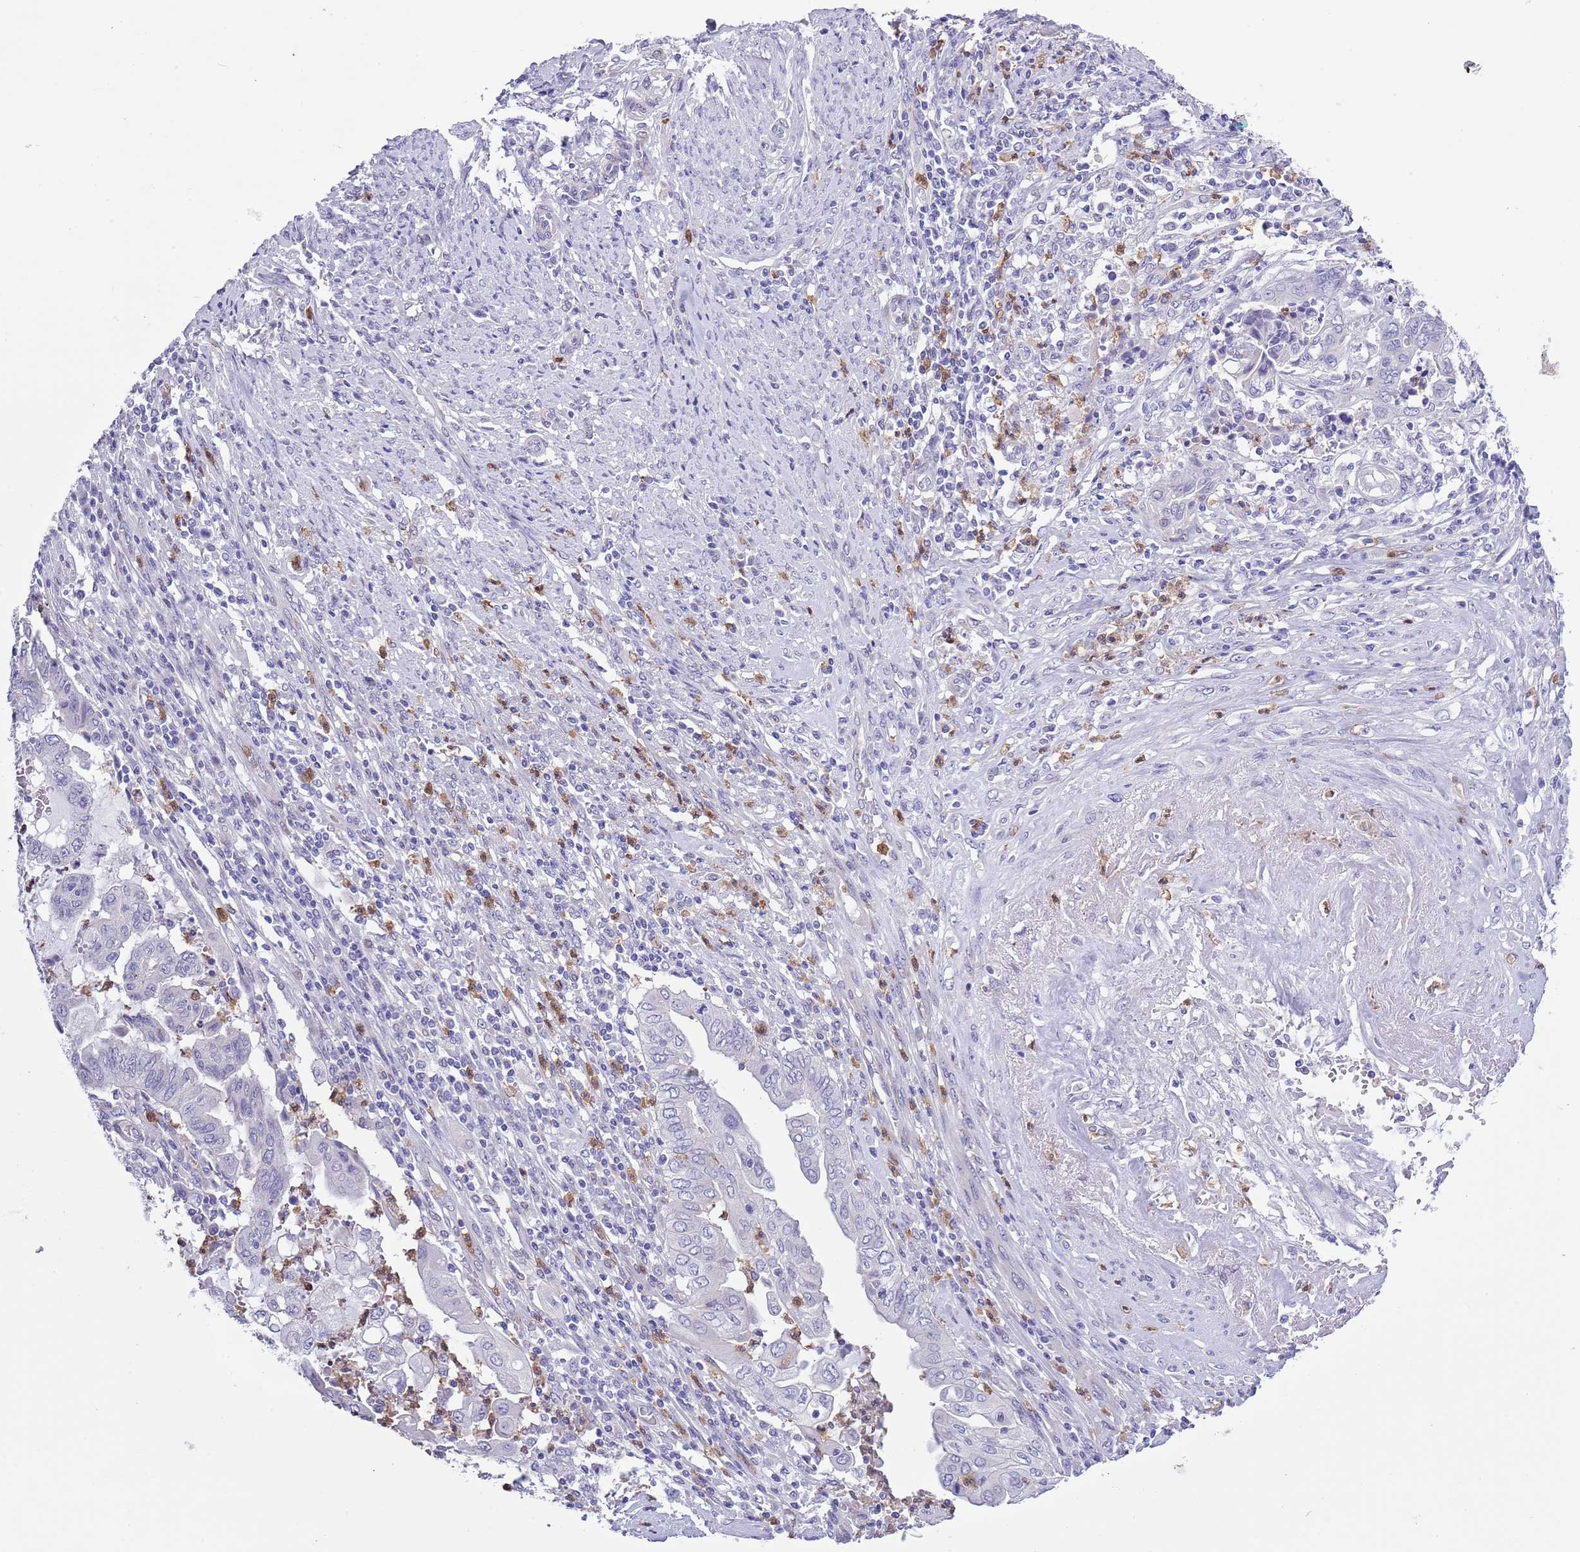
{"staining": {"intensity": "negative", "quantity": "none", "location": "none"}, "tissue": "endometrial cancer", "cell_type": "Tumor cells", "image_type": "cancer", "snomed": [{"axis": "morphology", "description": "Adenocarcinoma, NOS"}, {"axis": "topography", "description": "Uterus"}, {"axis": "topography", "description": "Endometrium"}], "caption": "Human endometrial cancer (adenocarcinoma) stained for a protein using immunohistochemistry demonstrates no positivity in tumor cells.", "gene": "ZFP2", "patient": {"sex": "female", "age": 70}}